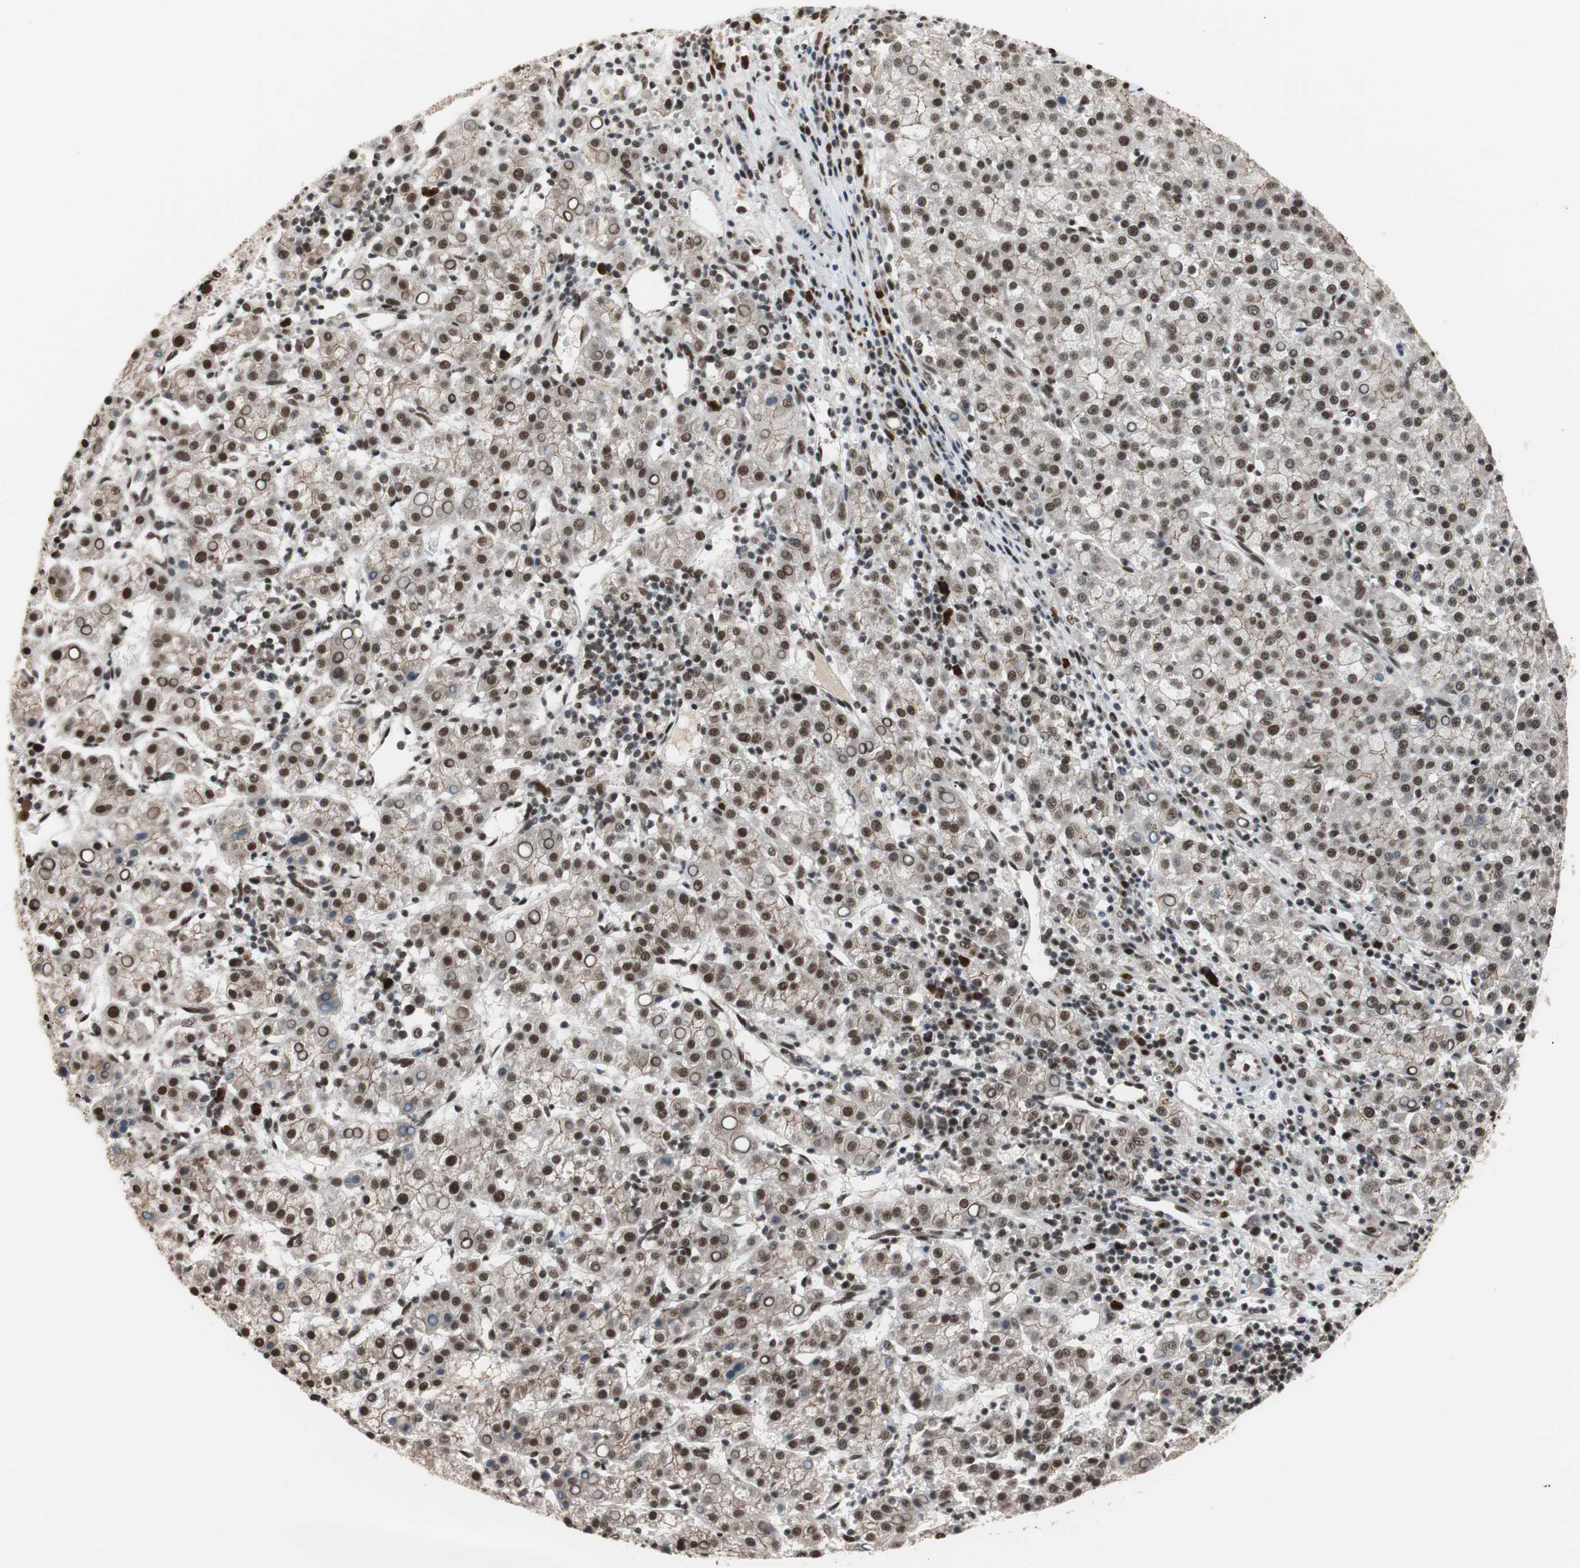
{"staining": {"intensity": "moderate", "quantity": "25%-75%", "location": "nuclear"}, "tissue": "liver cancer", "cell_type": "Tumor cells", "image_type": "cancer", "snomed": [{"axis": "morphology", "description": "Carcinoma, Hepatocellular, NOS"}, {"axis": "topography", "description": "Liver"}], "caption": "Human liver cancer stained with a protein marker exhibits moderate staining in tumor cells.", "gene": "CHAMP1", "patient": {"sex": "female", "age": 58}}